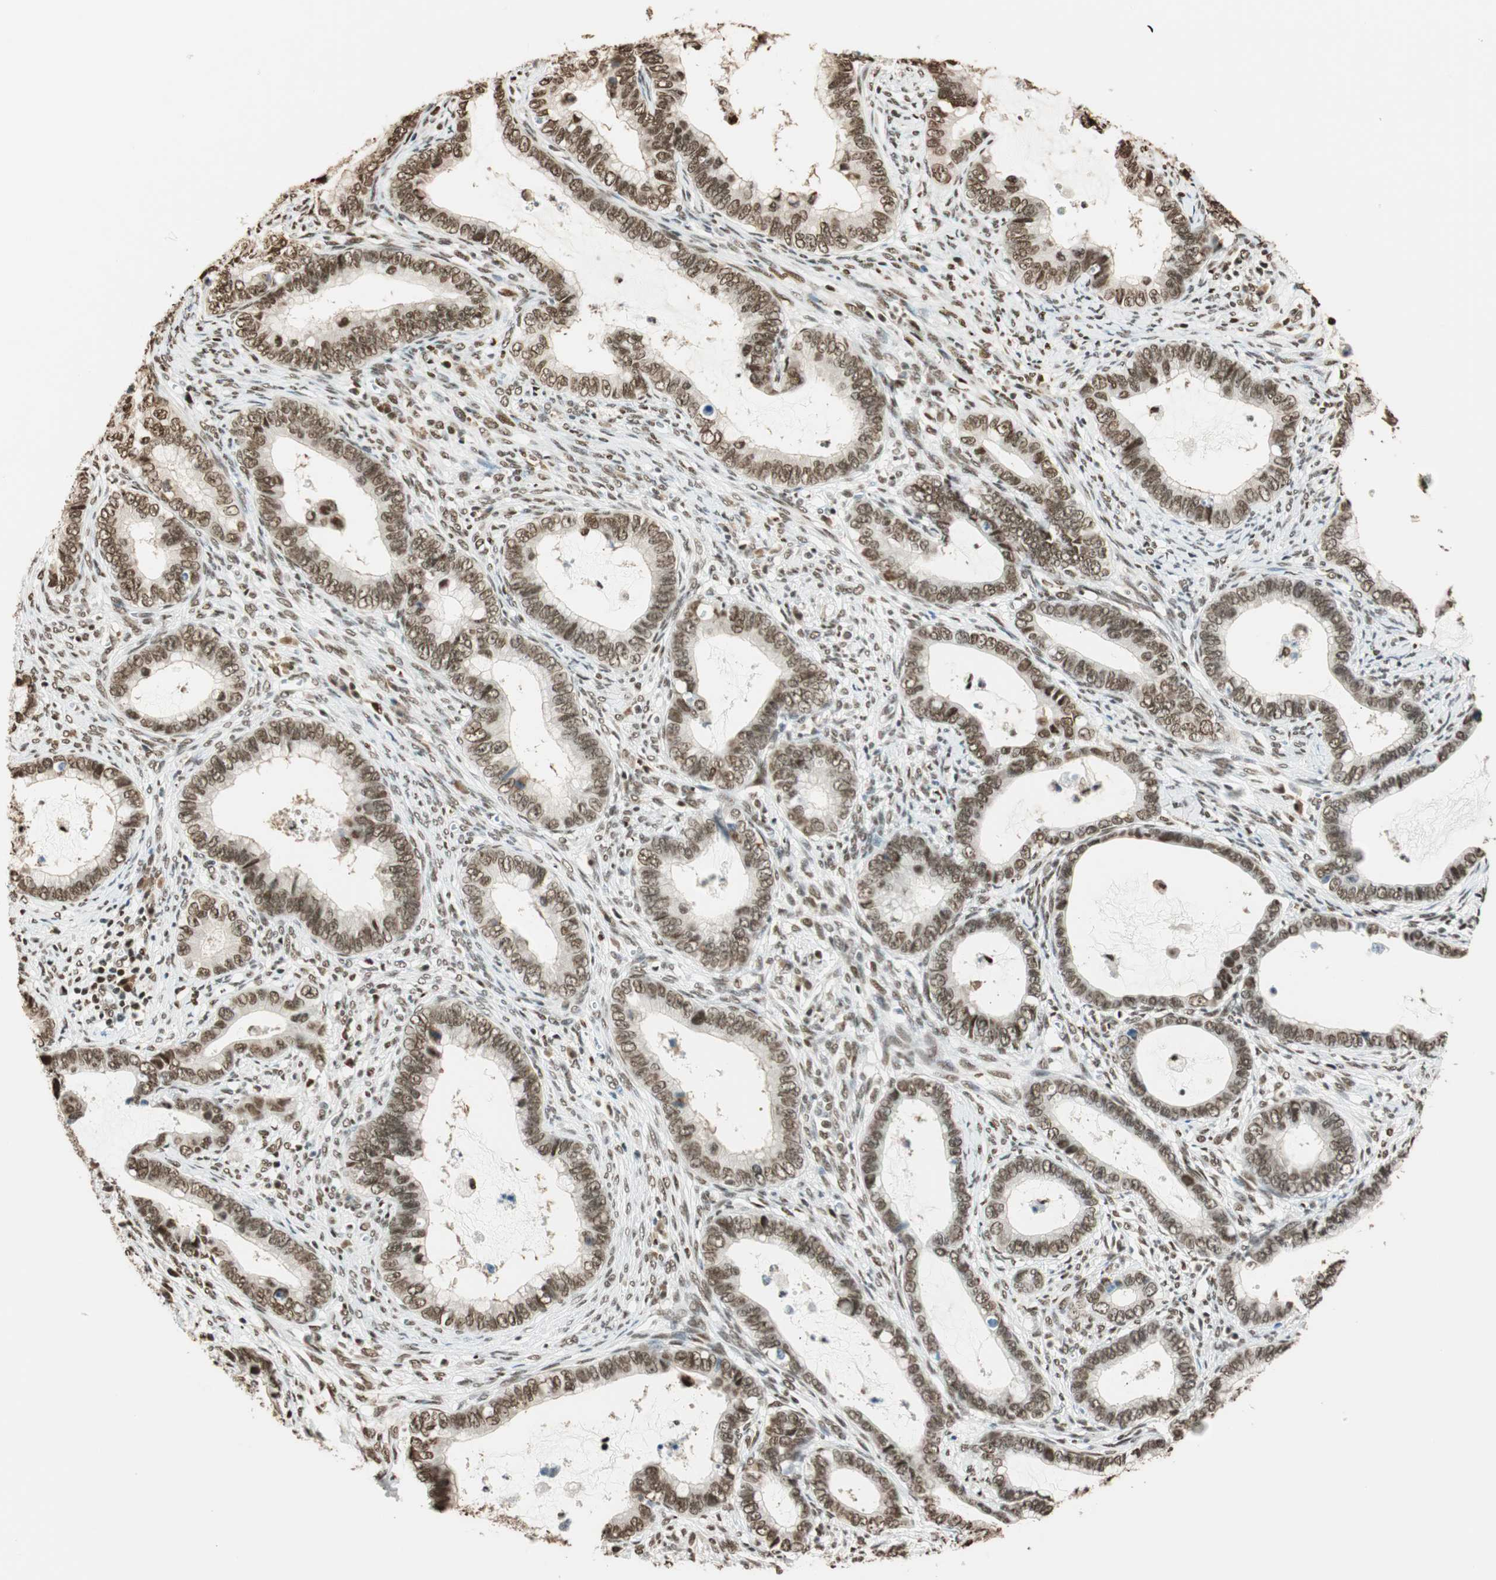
{"staining": {"intensity": "moderate", "quantity": ">75%", "location": "nuclear"}, "tissue": "cervical cancer", "cell_type": "Tumor cells", "image_type": "cancer", "snomed": [{"axis": "morphology", "description": "Adenocarcinoma, NOS"}, {"axis": "topography", "description": "Cervix"}], "caption": "This histopathology image demonstrates adenocarcinoma (cervical) stained with immunohistochemistry to label a protein in brown. The nuclear of tumor cells show moderate positivity for the protein. Nuclei are counter-stained blue.", "gene": "FANCG", "patient": {"sex": "female", "age": 44}}